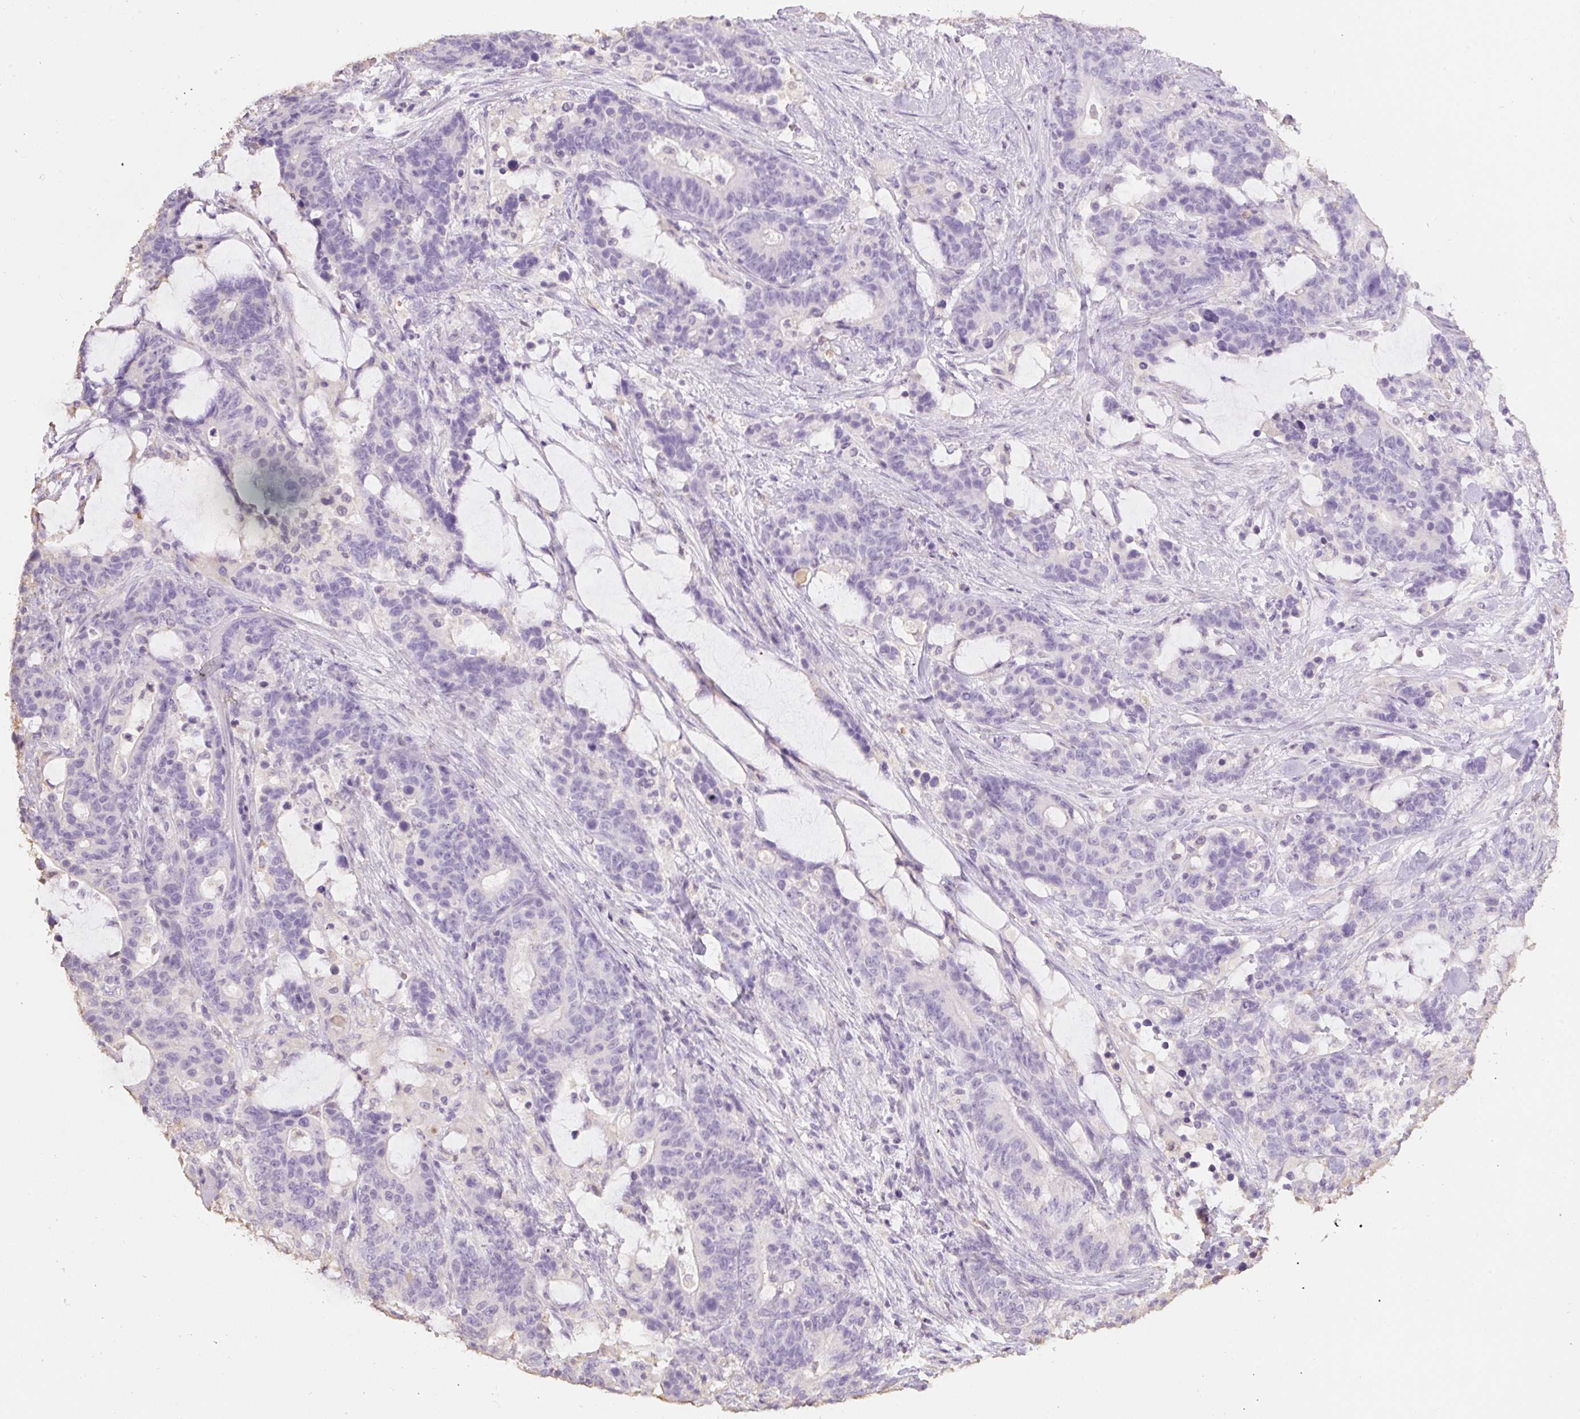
{"staining": {"intensity": "negative", "quantity": "none", "location": "none"}, "tissue": "stomach cancer", "cell_type": "Tumor cells", "image_type": "cancer", "snomed": [{"axis": "morphology", "description": "Normal tissue, NOS"}, {"axis": "morphology", "description": "Adenocarcinoma, NOS"}, {"axis": "topography", "description": "Stomach"}], "caption": "IHC photomicrograph of human stomach cancer (adenocarcinoma) stained for a protein (brown), which demonstrates no staining in tumor cells.", "gene": "MBOAT7", "patient": {"sex": "female", "age": 64}}